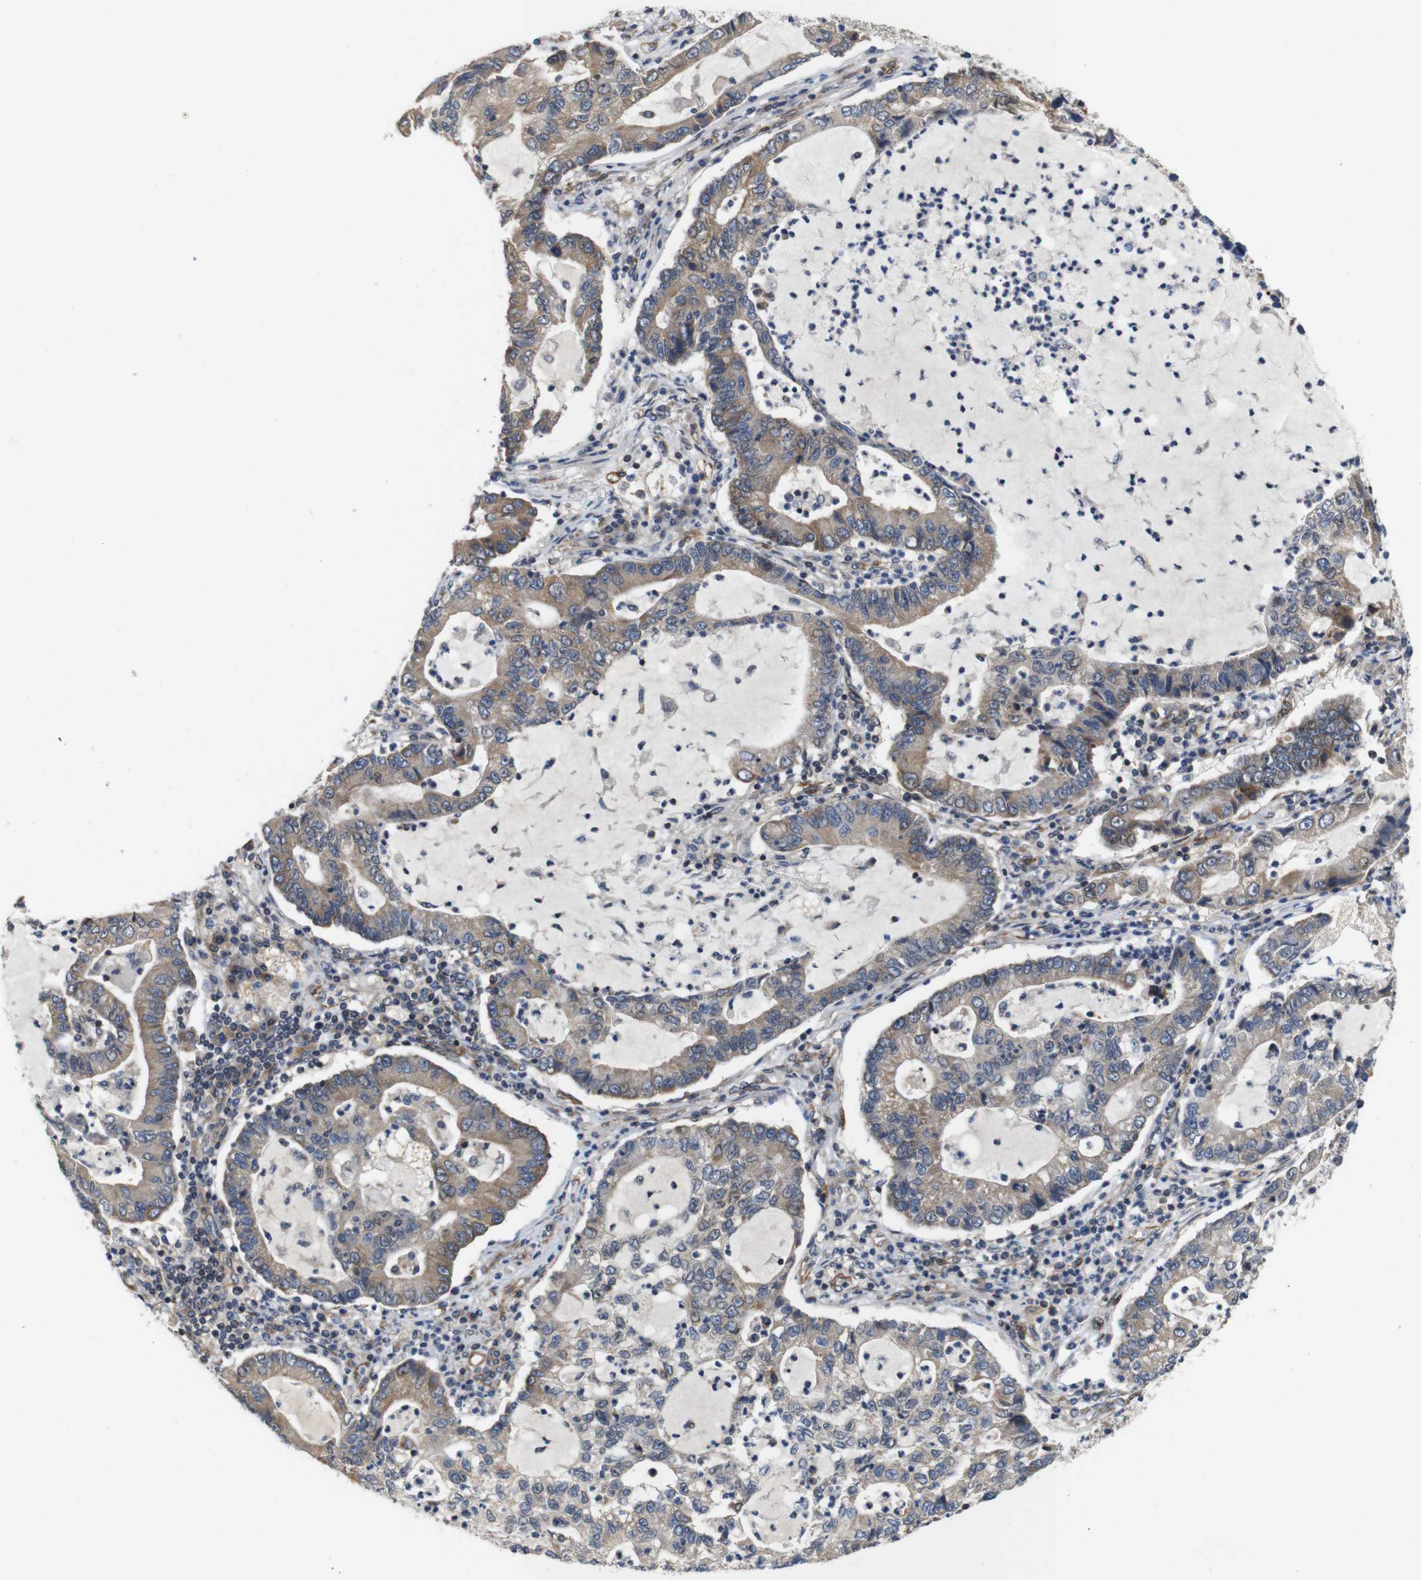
{"staining": {"intensity": "weak", "quantity": ">75%", "location": "cytoplasmic/membranous"}, "tissue": "lung cancer", "cell_type": "Tumor cells", "image_type": "cancer", "snomed": [{"axis": "morphology", "description": "Adenocarcinoma, NOS"}, {"axis": "topography", "description": "Lung"}], "caption": "Adenocarcinoma (lung) tissue displays weak cytoplasmic/membranous staining in approximately >75% of tumor cells The protein of interest is stained brown, and the nuclei are stained in blue (DAB (3,3'-diaminobenzidine) IHC with brightfield microscopy, high magnification).", "gene": "GGT7", "patient": {"sex": "female", "age": 51}}